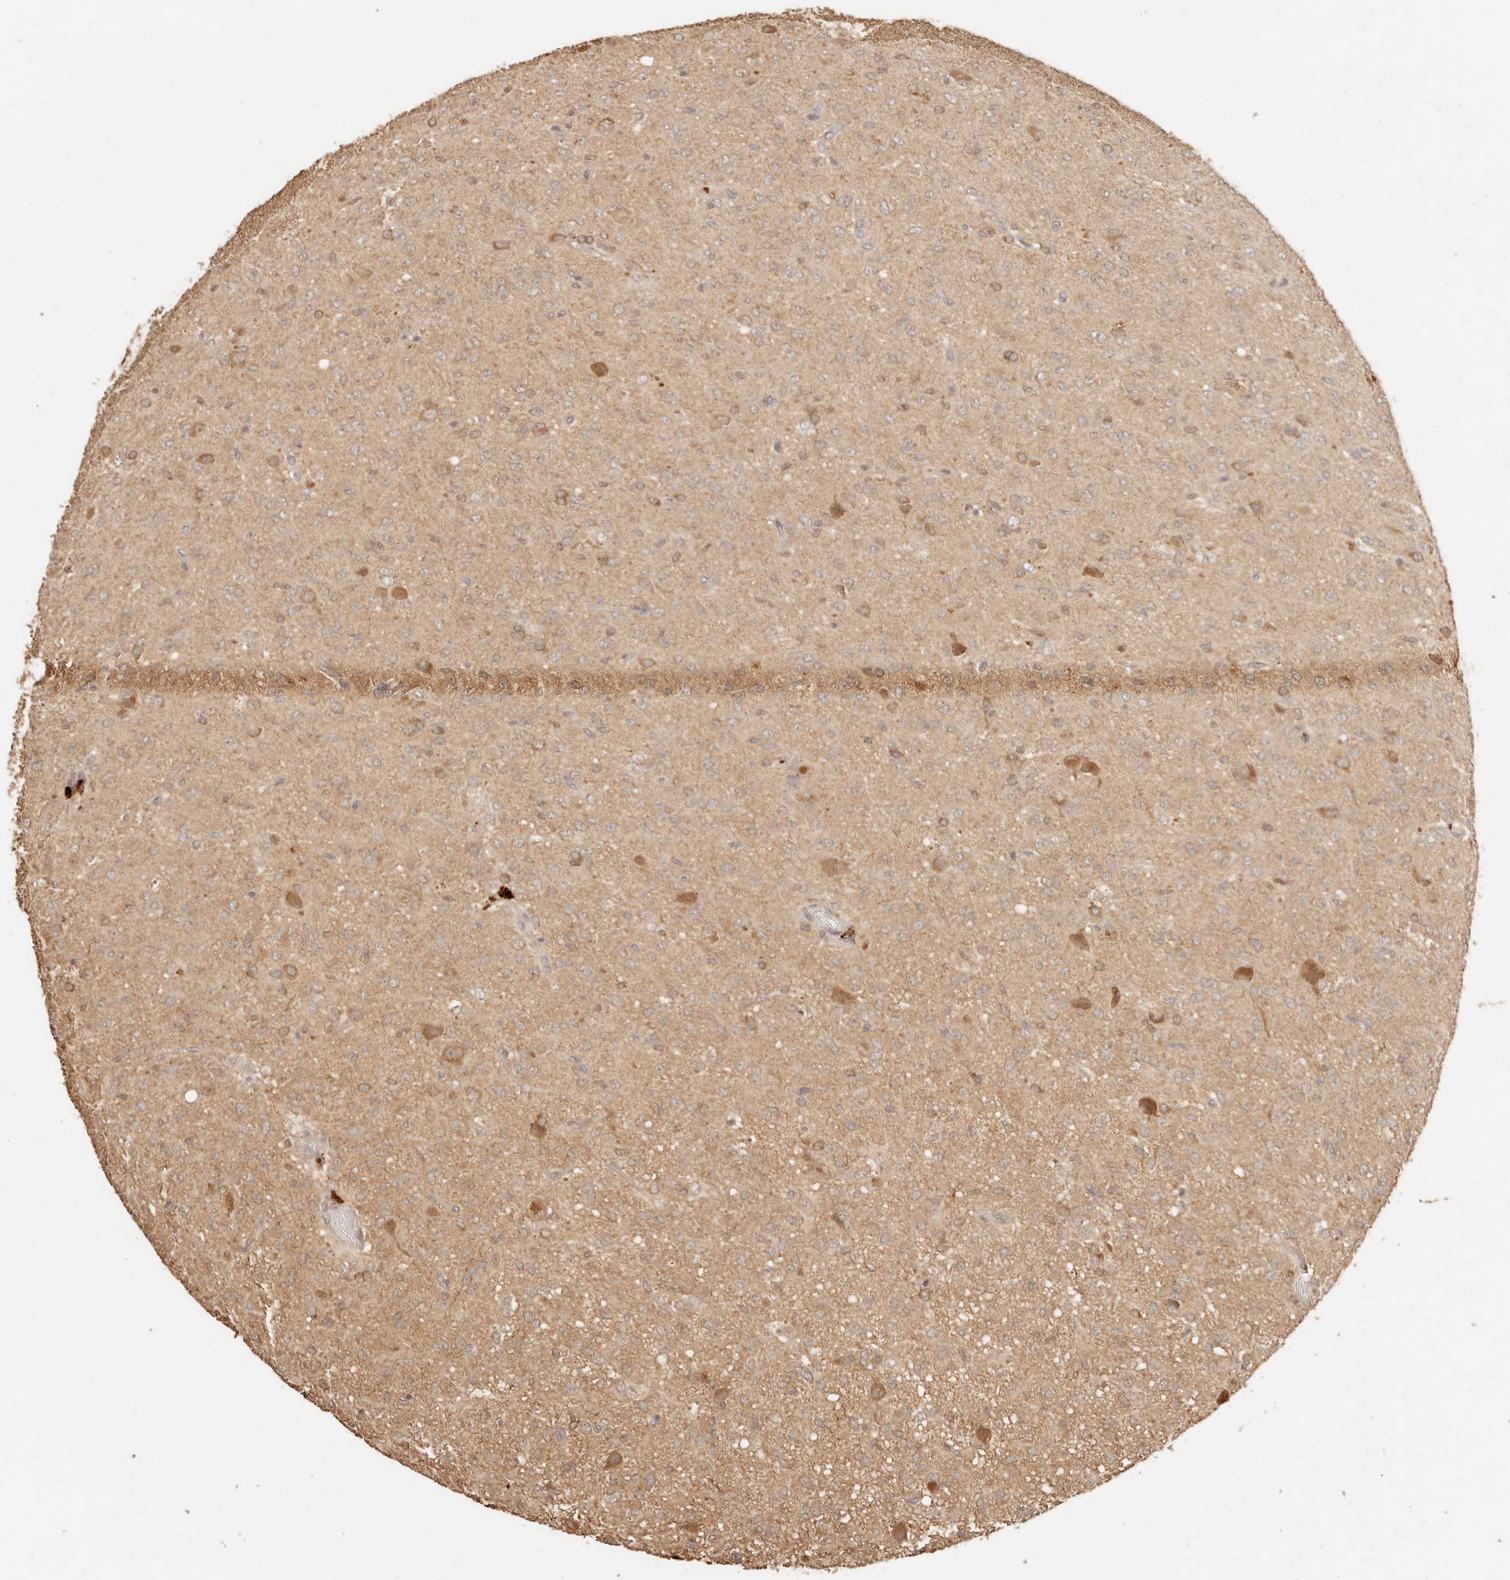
{"staining": {"intensity": "moderate", "quantity": "25%-75%", "location": "cytoplasmic/membranous,nuclear"}, "tissue": "glioma", "cell_type": "Tumor cells", "image_type": "cancer", "snomed": [{"axis": "morphology", "description": "Glioma, malignant, High grade"}, {"axis": "topography", "description": "Brain"}], "caption": "Tumor cells show medium levels of moderate cytoplasmic/membranous and nuclear staining in about 25%-75% of cells in malignant high-grade glioma.", "gene": "INTS11", "patient": {"sex": "female", "age": 59}}